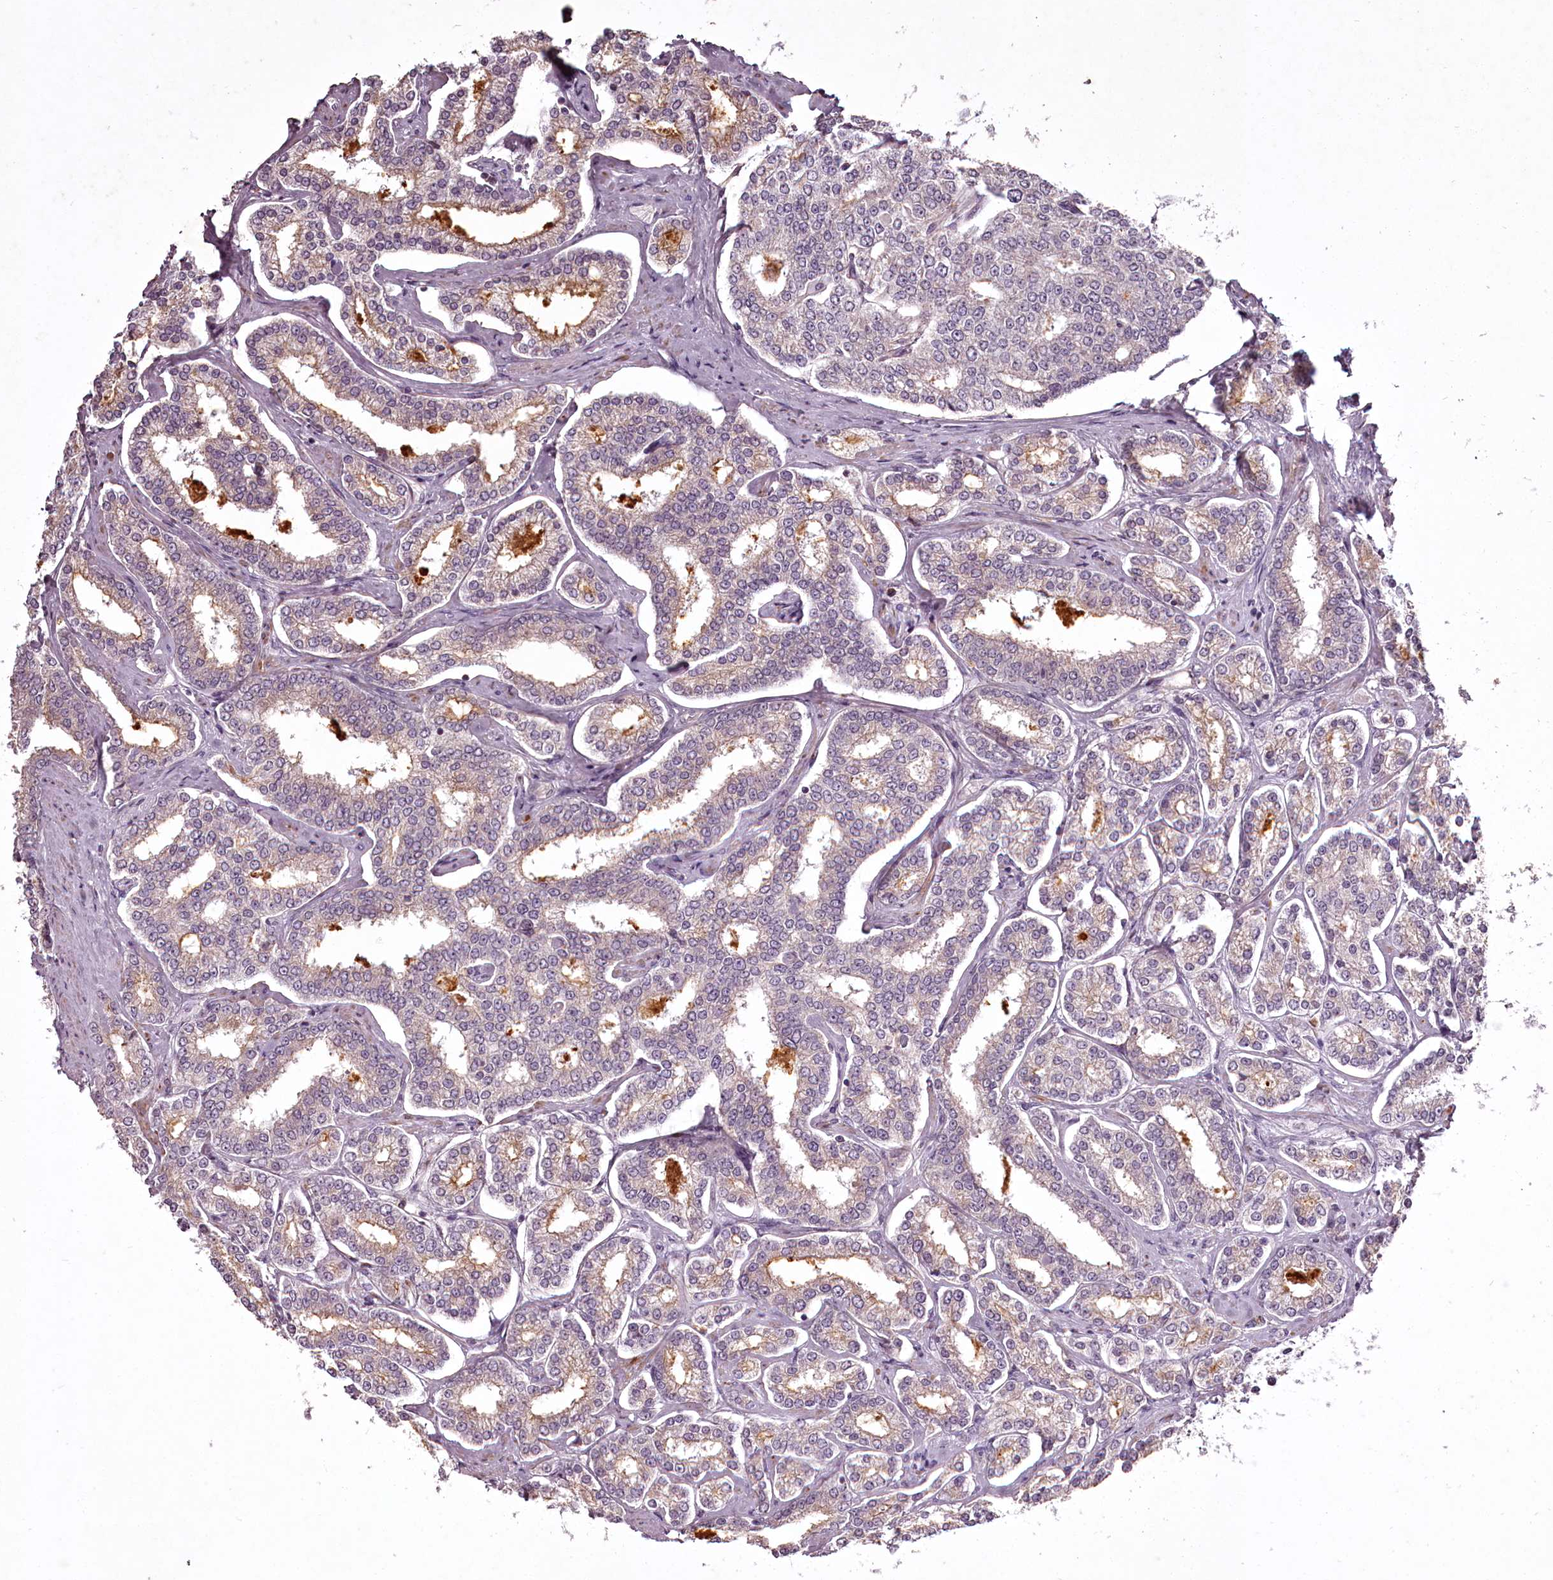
{"staining": {"intensity": "moderate", "quantity": "25%-75%", "location": "cytoplasmic/membranous"}, "tissue": "prostate cancer", "cell_type": "Tumor cells", "image_type": "cancer", "snomed": [{"axis": "morphology", "description": "Normal tissue, NOS"}, {"axis": "morphology", "description": "Adenocarcinoma, High grade"}, {"axis": "topography", "description": "Prostate"}], "caption": "DAB immunohistochemical staining of high-grade adenocarcinoma (prostate) shows moderate cytoplasmic/membranous protein positivity in about 25%-75% of tumor cells.", "gene": "RBMXL2", "patient": {"sex": "male", "age": 83}}